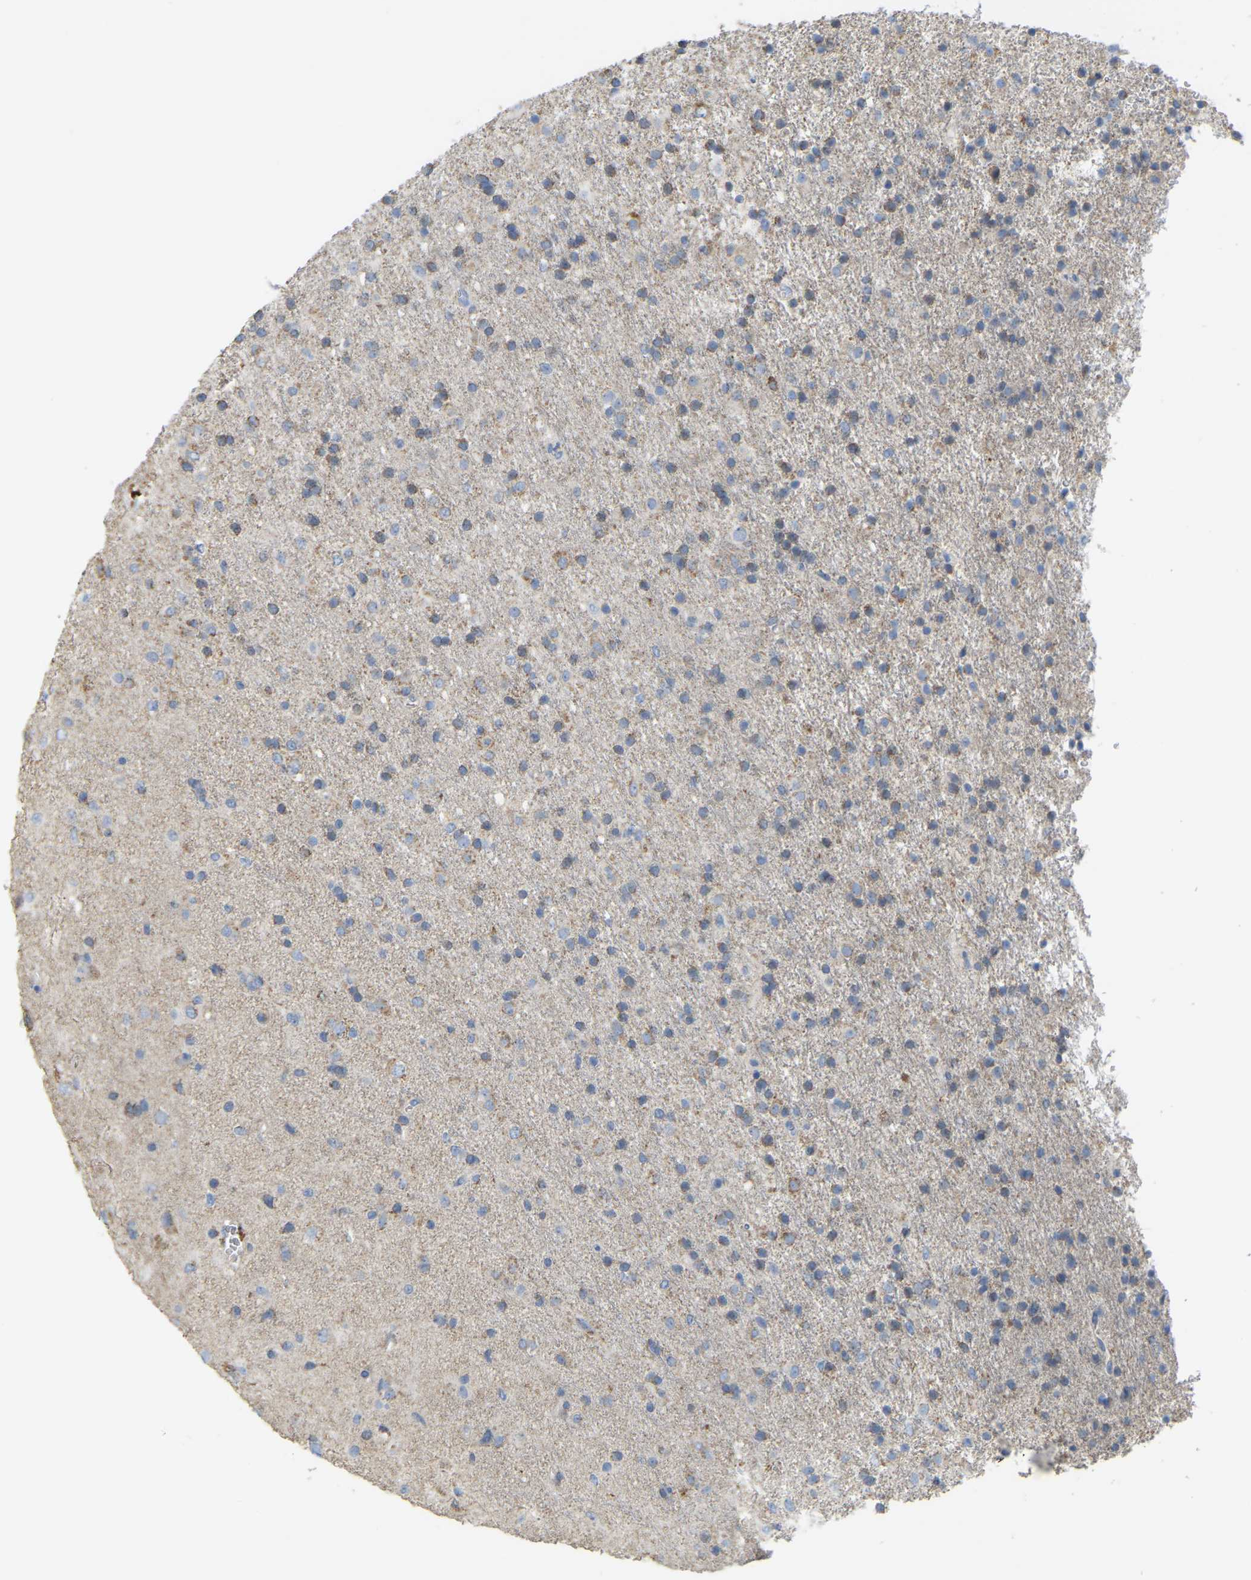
{"staining": {"intensity": "moderate", "quantity": "<25%", "location": "cytoplasmic/membranous"}, "tissue": "glioma", "cell_type": "Tumor cells", "image_type": "cancer", "snomed": [{"axis": "morphology", "description": "Glioma, malignant, Low grade"}, {"axis": "topography", "description": "Brain"}], "caption": "DAB immunohistochemical staining of malignant low-grade glioma displays moderate cytoplasmic/membranous protein expression in about <25% of tumor cells.", "gene": "SERPINB5", "patient": {"sex": "male", "age": 65}}